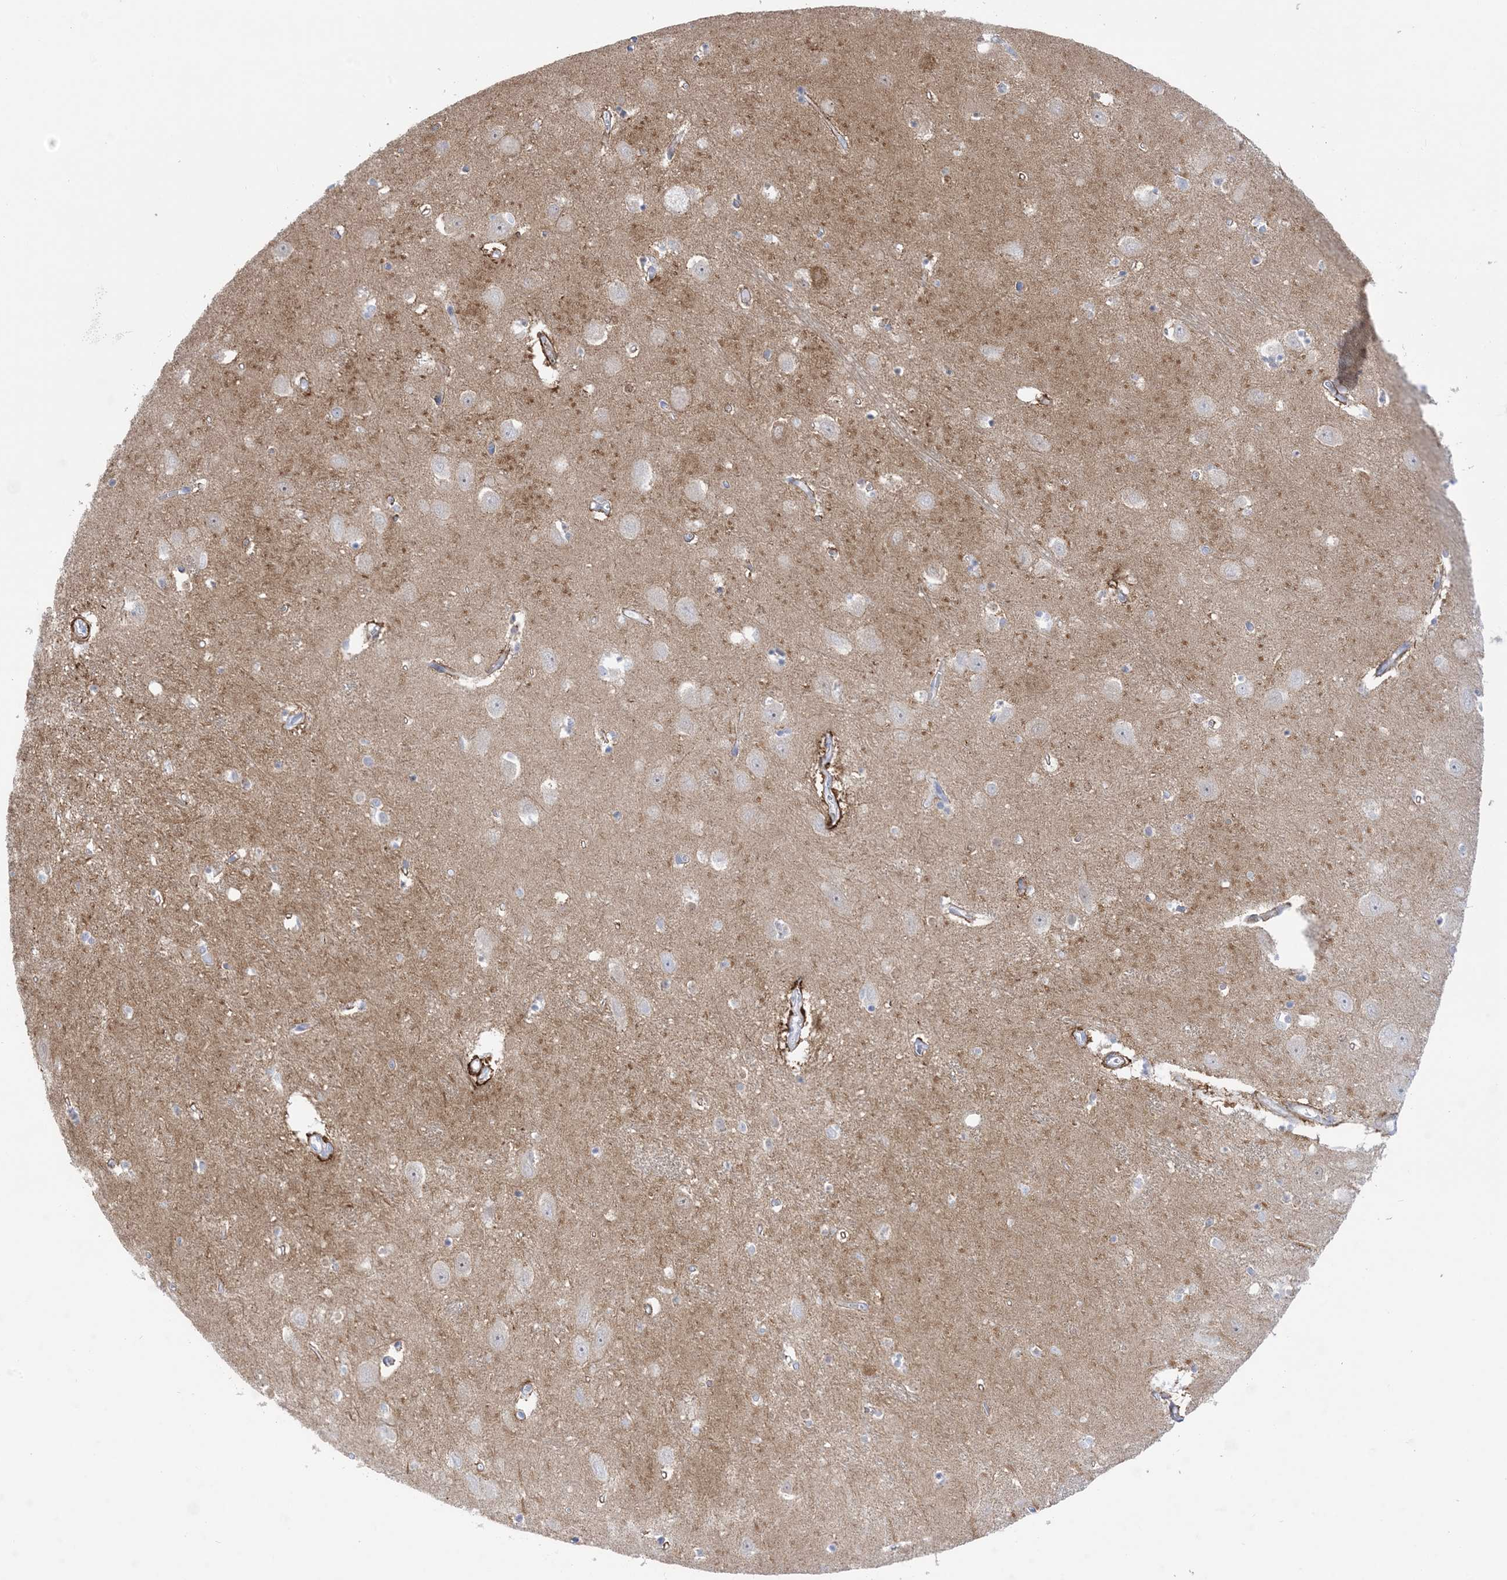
{"staining": {"intensity": "weak", "quantity": "<25%", "location": "nuclear"}, "tissue": "hippocampus", "cell_type": "Glial cells", "image_type": "normal", "snomed": [{"axis": "morphology", "description": "Normal tissue, NOS"}, {"axis": "topography", "description": "Hippocampus"}], "caption": "This micrograph is of benign hippocampus stained with IHC to label a protein in brown with the nuclei are counter-stained blue. There is no expression in glial cells. (DAB (3,3'-diaminobenzidine) IHC with hematoxylin counter stain).", "gene": "MARS2", "patient": {"sex": "female", "age": 64}}